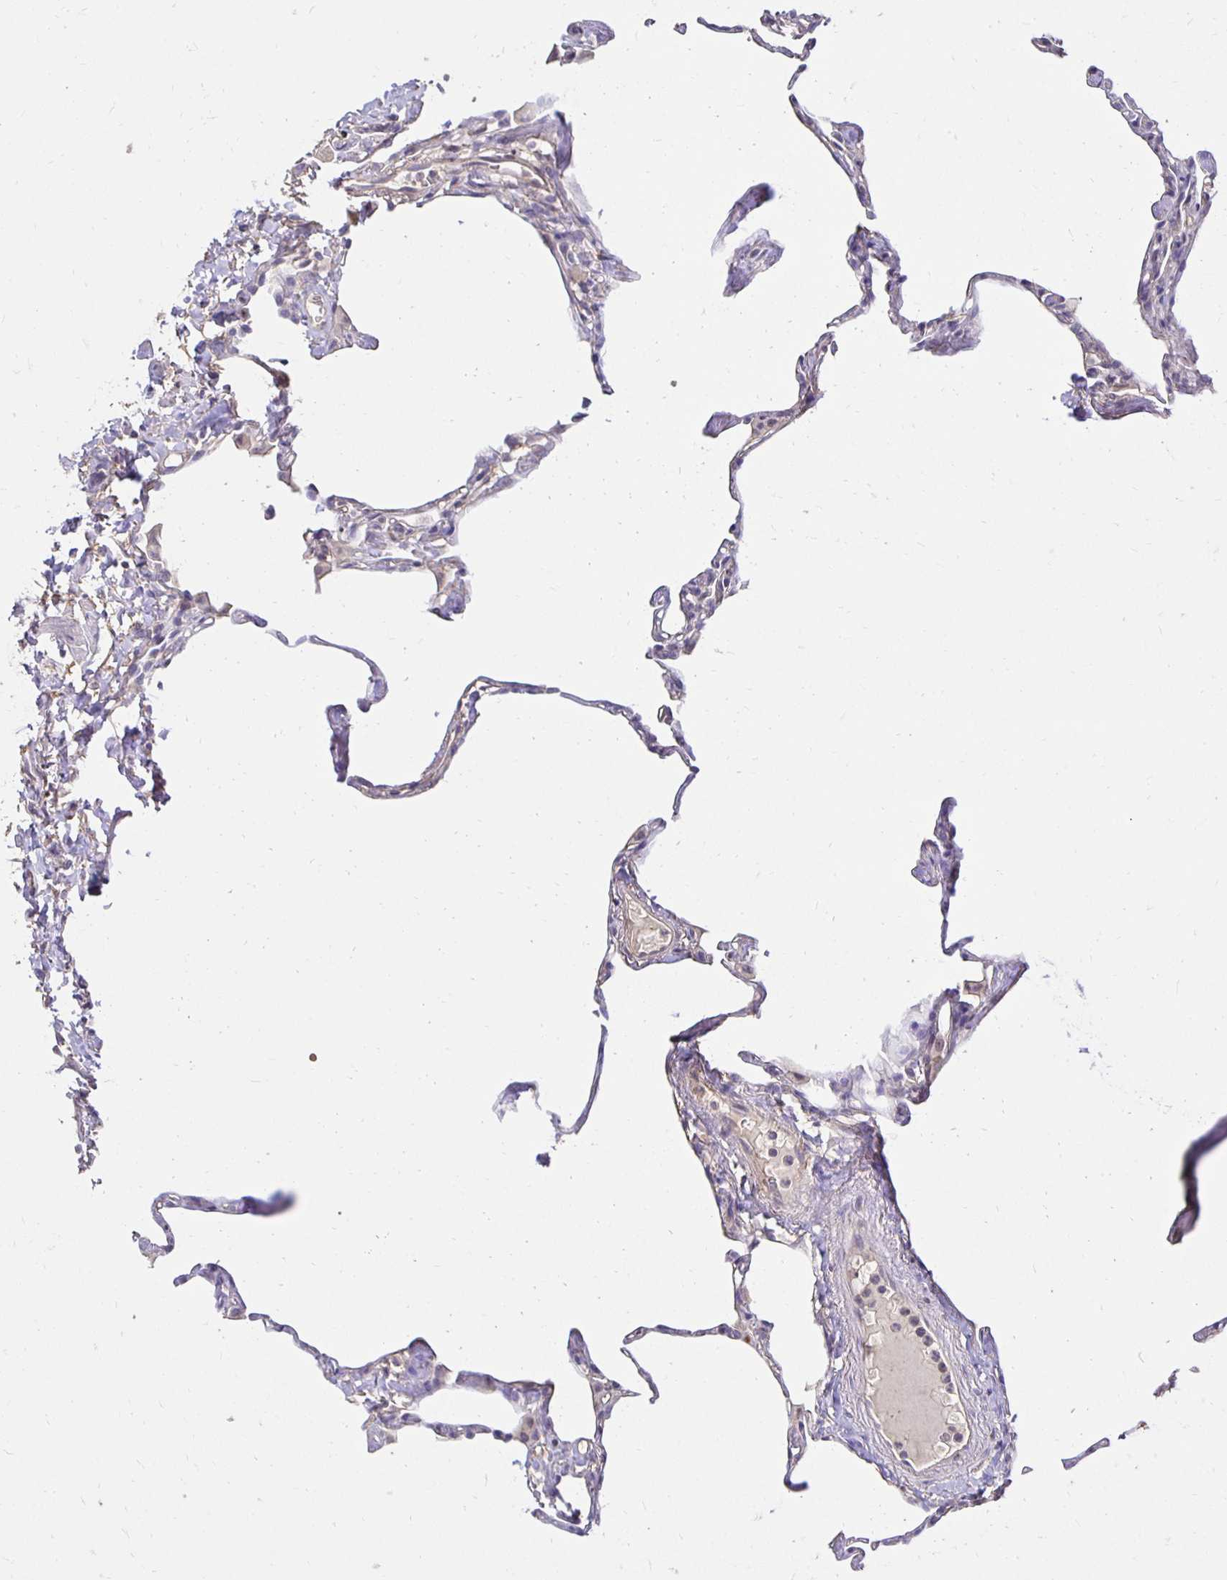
{"staining": {"intensity": "negative", "quantity": "none", "location": "none"}, "tissue": "lung", "cell_type": "Alveolar cells", "image_type": "normal", "snomed": [{"axis": "morphology", "description": "Normal tissue, NOS"}, {"axis": "topography", "description": "Lung"}], "caption": "Photomicrograph shows no significant protein positivity in alveolar cells of benign lung.", "gene": "PNPLA3", "patient": {"sex": "male", "age": 65}}